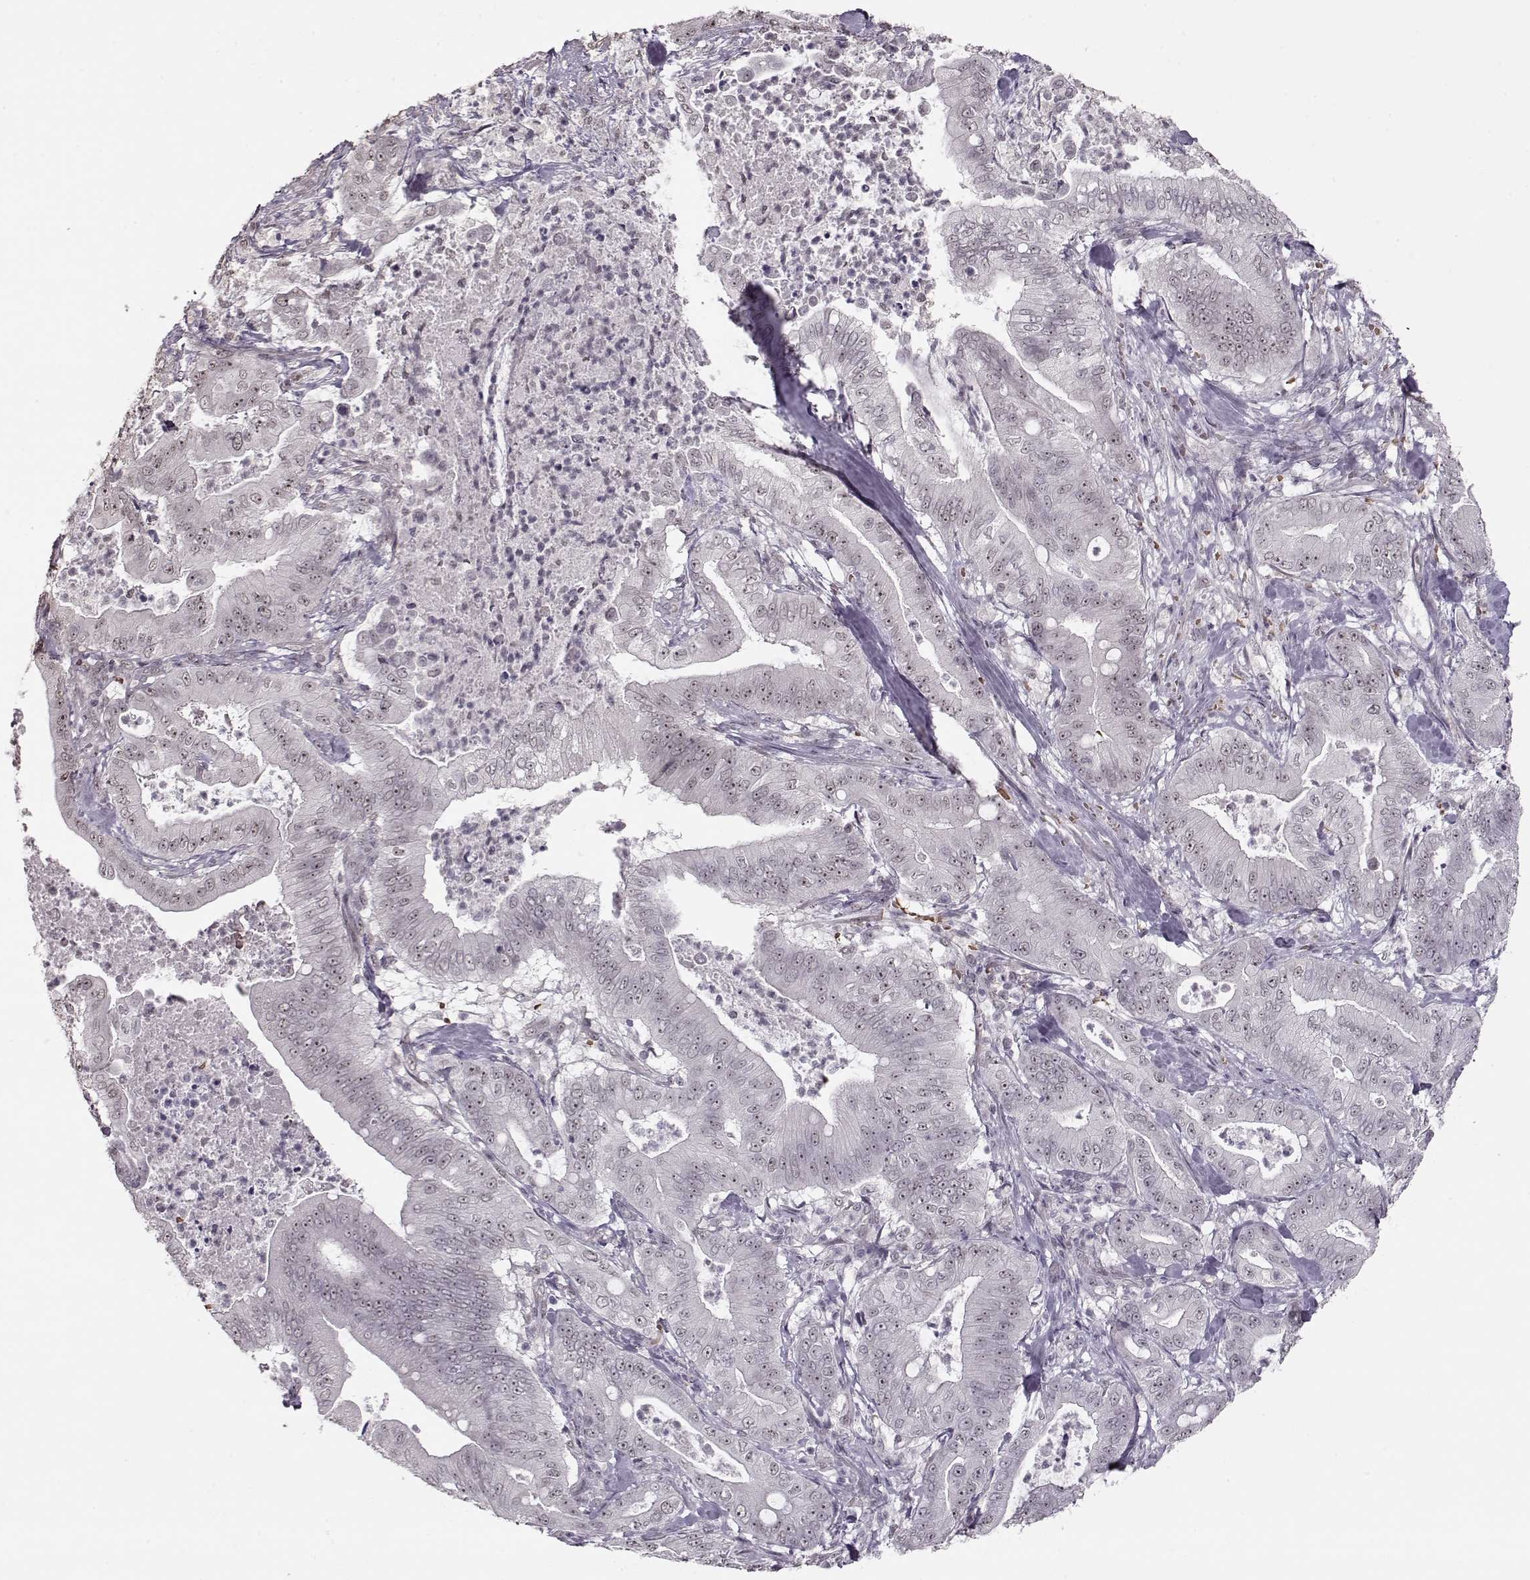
{"staining": {"intensity": "weak", "quantity": ">75%", "location": "nuclear"}, "tissue": "pancreatic cancer", "cell_type": "Tumor cells", "image_type": "cancer", "snomed": [{"axis": "morphology", "description": "Adenocarcinoma, NOS"}, {"axis": "topography", "description": "Pancreas"}], "caption": "This image reveals IHC staining of adenocarcinoma (pancreatic), with low weak nuclear expression in approximately >75% of tumor cells.", "gene": "PCP4", "patient": {"sex": "male", "age": 71}}